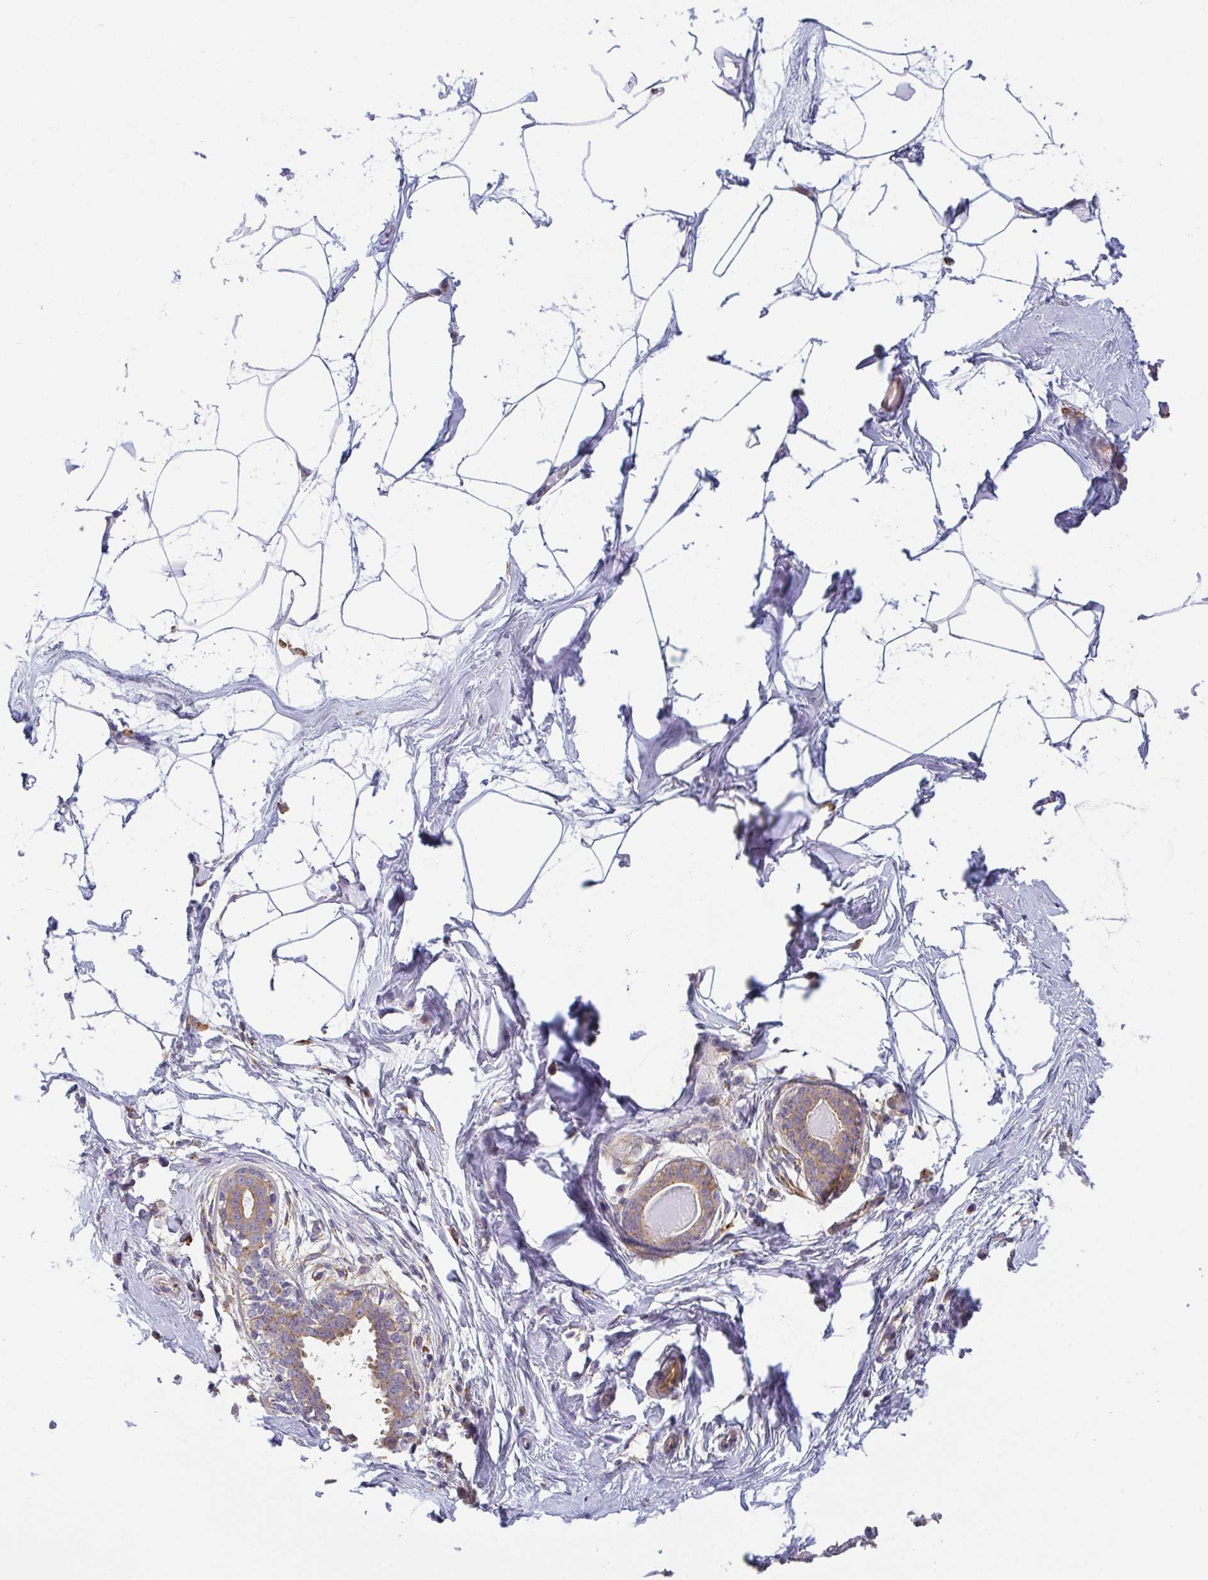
{"staining": {"intensity": "negative", "quantity": "none", "location": "none"}, "tissue": "breast", "cell_type": "Adipocytes", "image_type": "normal", "snomed": [{"axis": "morphology", "description": "Normal tissue, NOS"}, {"axis": "topography", "description": "Breast"}], "caption": "This is an immunohistochemistry (IHC) micrograph of unremarkable breast. There is no positivity in adipocytes.", "gene": "SNX5", "patient": {"sex": "female", "age": 45}}